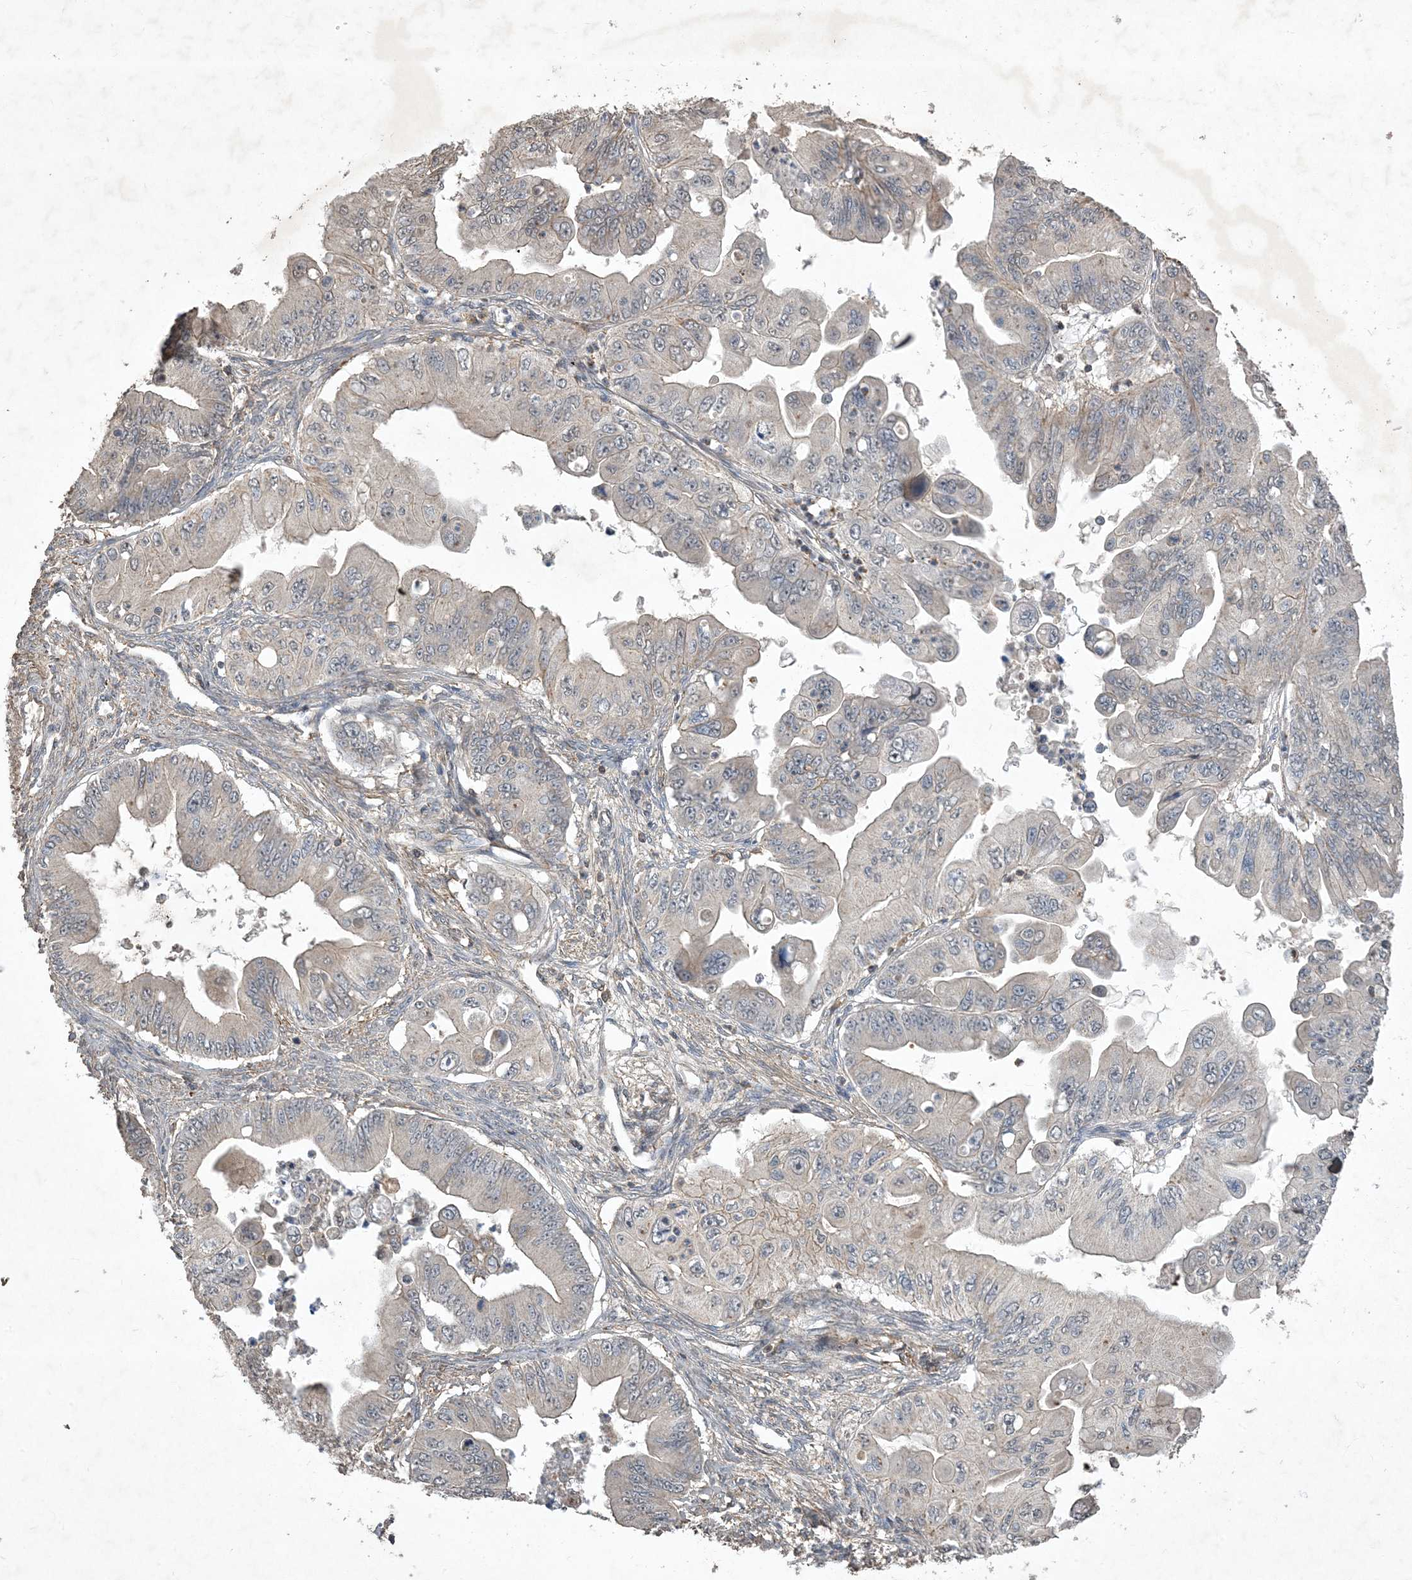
{"staining": {"intensity": "weak", "quantity": "<25%", "location": "cytoplasmic/membranous"}, "tissue": "ovarian cancer", "cell_type": "Tumor cells", "image_type": "cancer", "snomed": [{"axis": "morphology", "description": "Cystadenocarcinoma, mucinous, NOS"}, {"axis": "topography", "description": "Ovary"}], "caption": "Immunohistochemistry of ovarian cancer displays no expression in tumor cells.", "gene": "PRRT3", "patient": {"sex": "female", "age": 71}}